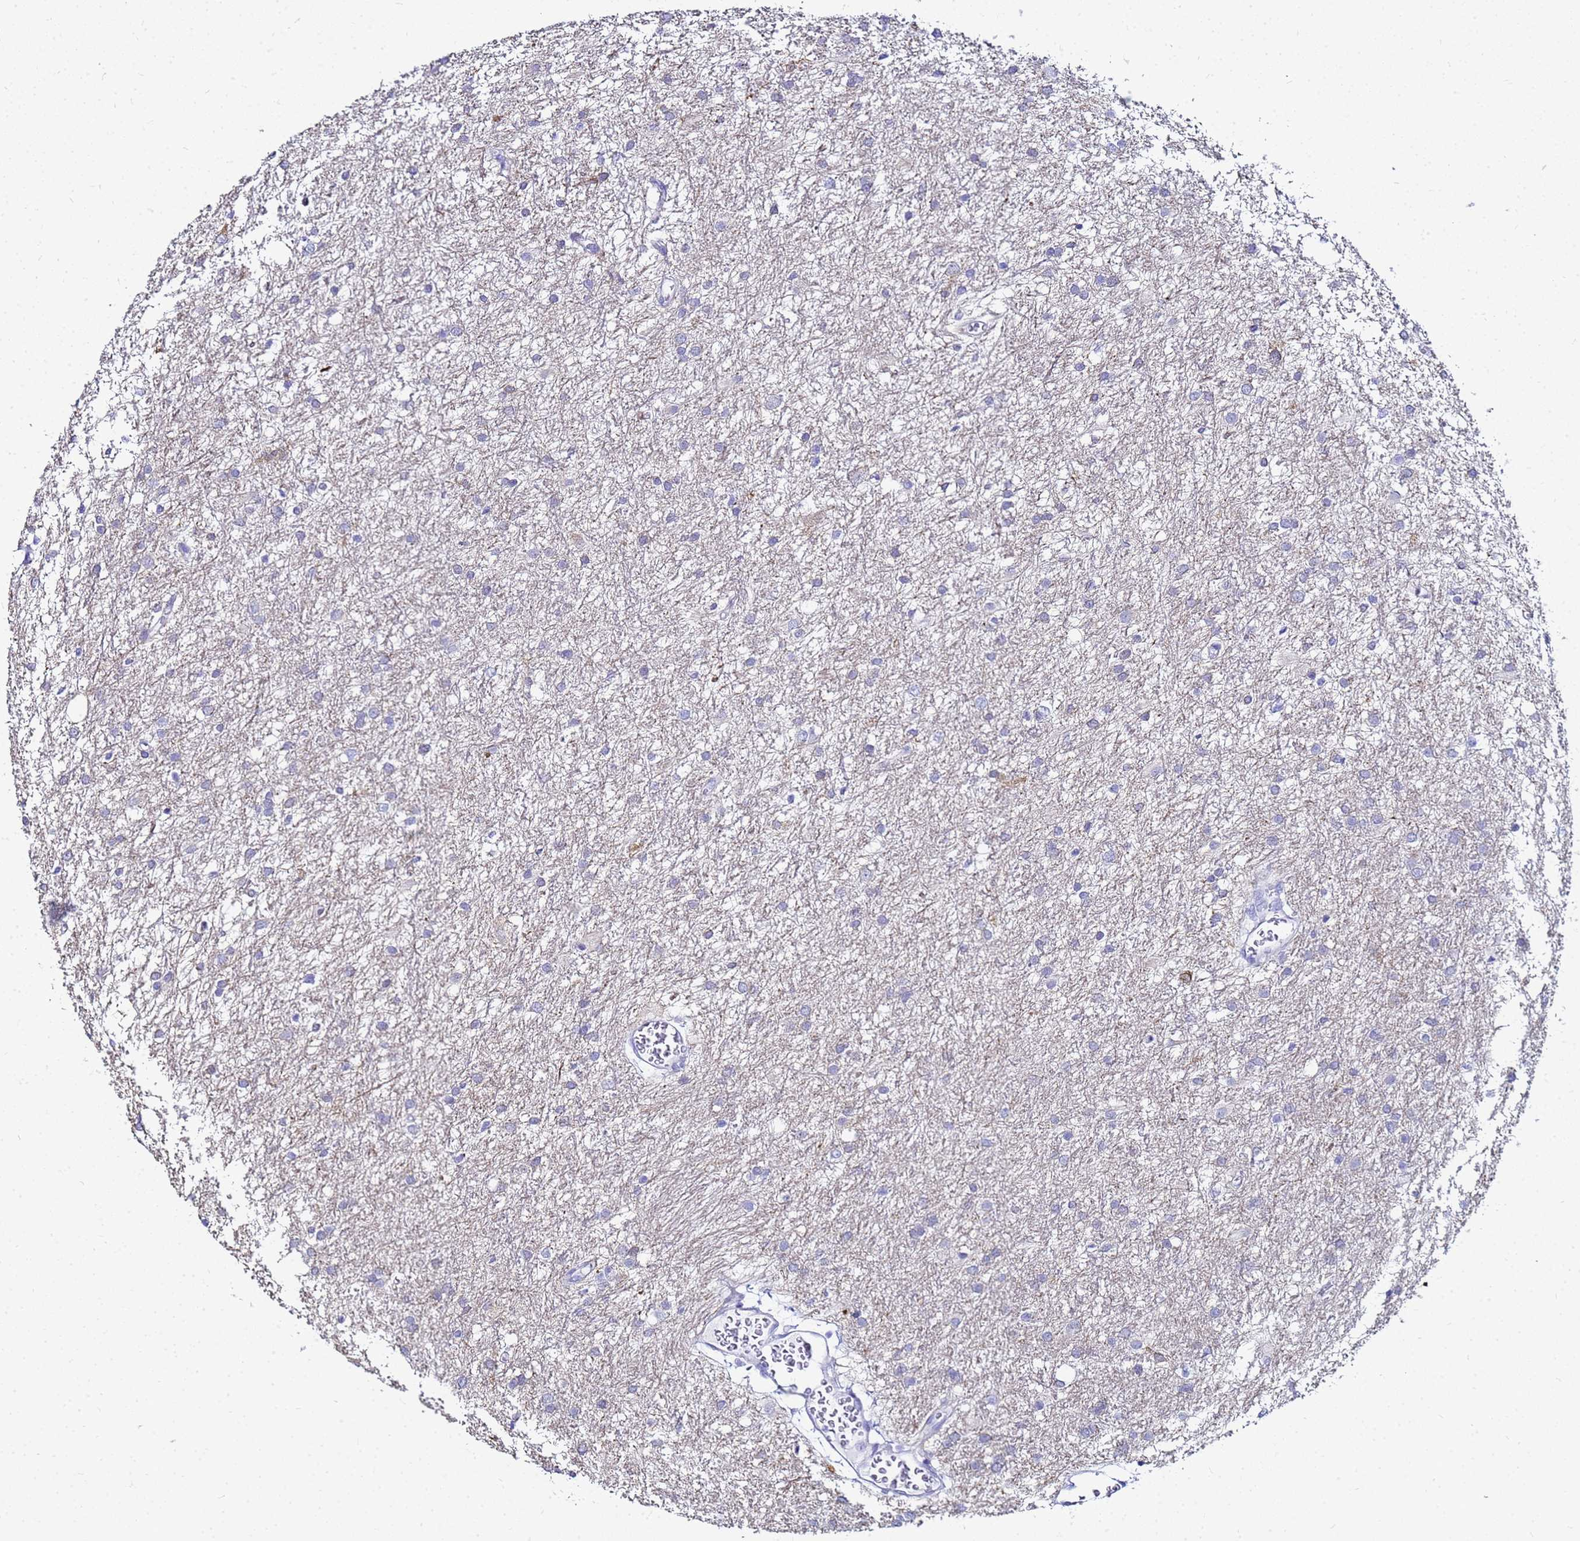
{"staining": {"intensity": "negative", "quantity": "none", "location": "none"}, "tissue": "glioma", "cell_type": "Tumor cells", "image_type": "cancer", "snomed": [{"axis": "morphology", "description": "Glioma, malignant, High grade"}, {"axis": "topography", "description": "Brain"}], "caption": "There is no significant staining in tumor cells of high-grade glioma (malignant).", "gene": "CKB", "patient": {"sex": "female", "age": 50}}